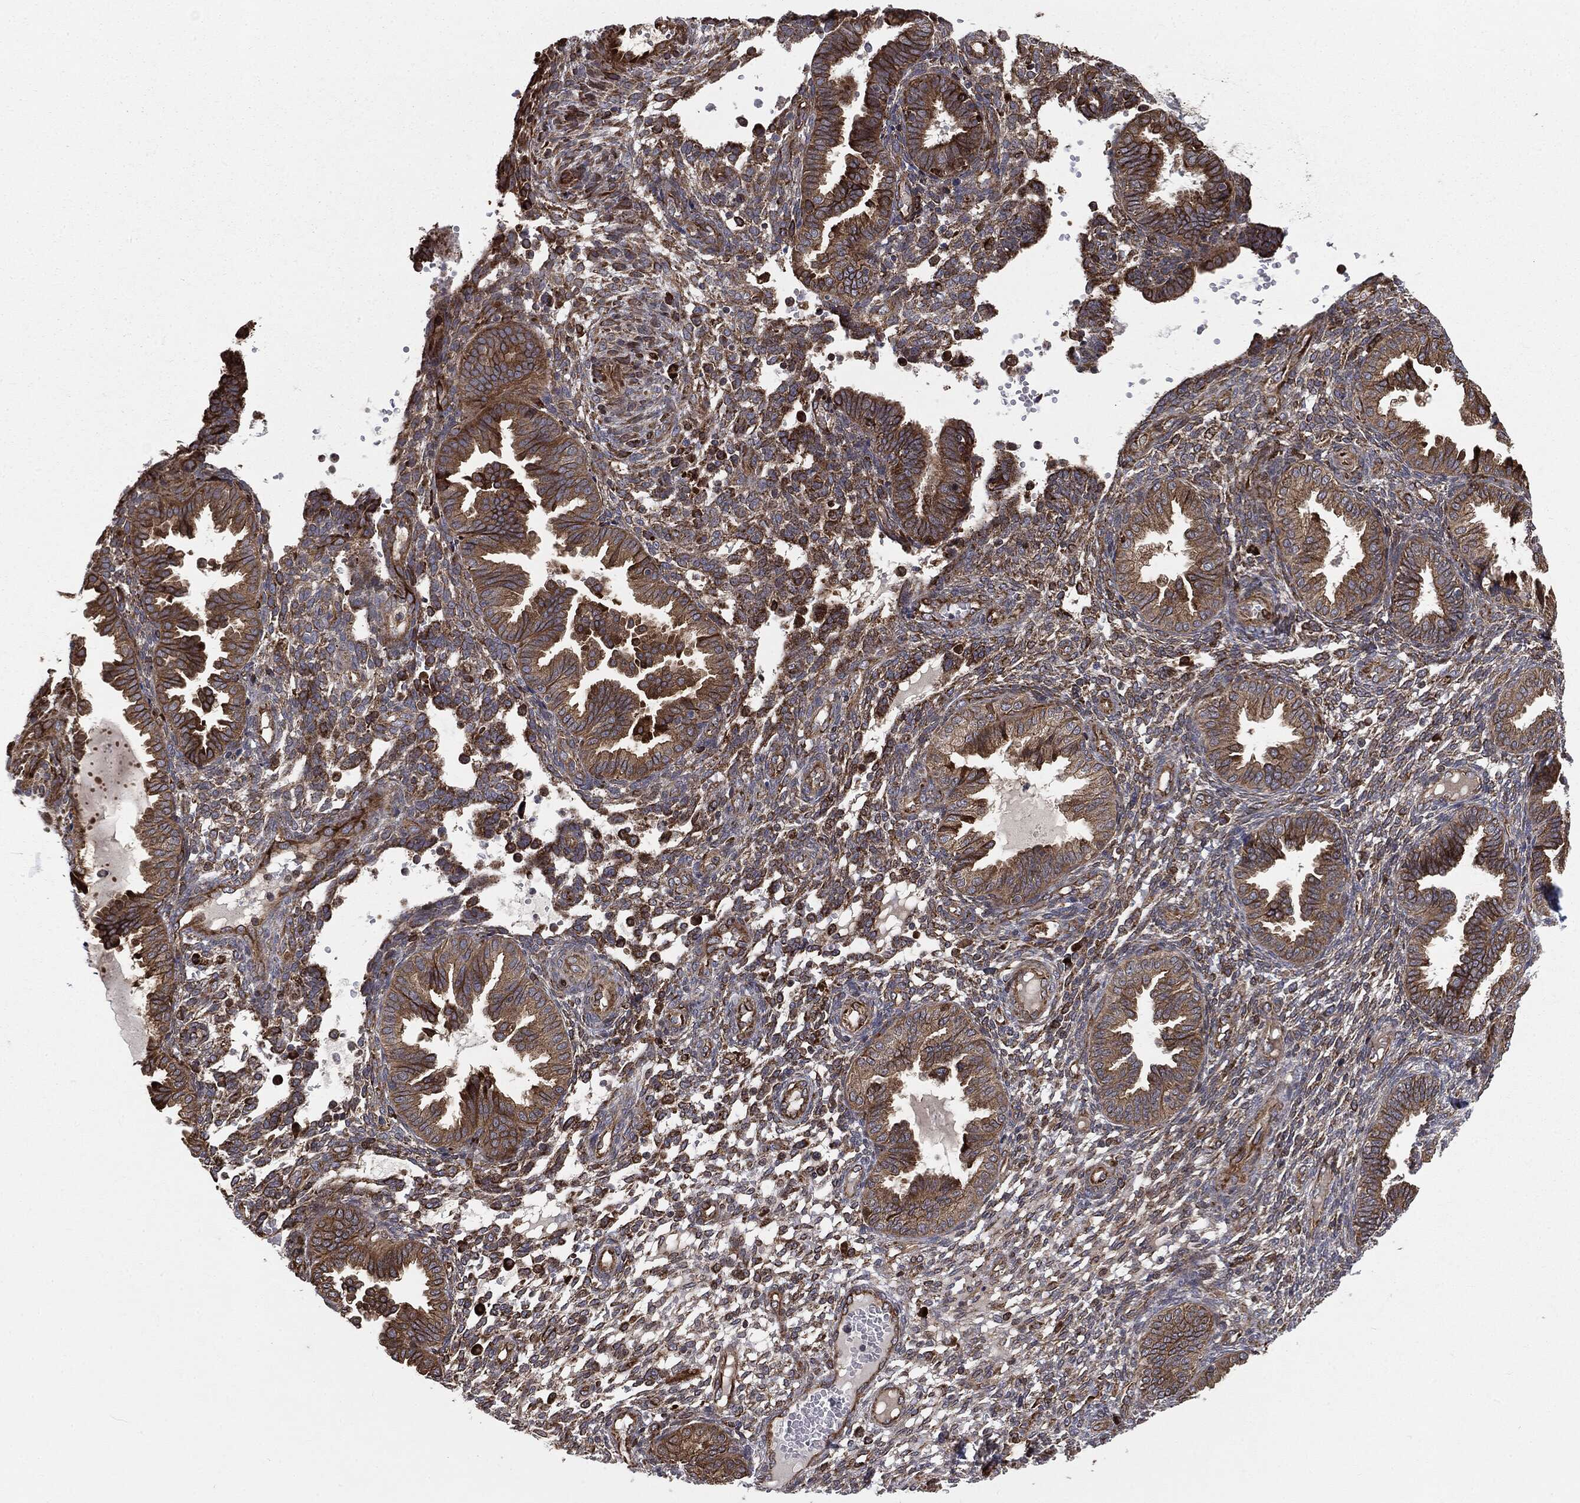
{"staining": {"intensity": "moderate", "quantity": ">75%", "location": "cytoplasmic/membranous"}, "tissue": "endometrium", "cell_type": "Cells in endometrial stroma", "image_type": "normal", "snomed": [{"axis": "morphology", "description": "Normal tissue, NOS"}, {"axis": "topography", "description": "Endometrium"}], "caption": "This photomicrograph reveals immunohistochemistry staining of benign endometrium, with medium moderate cytoplasmic/membranous positivity in about >75% of cells in endometrial stroma.", "gene": "CYLD", "patient": {"sex": "female", "age": 42}}